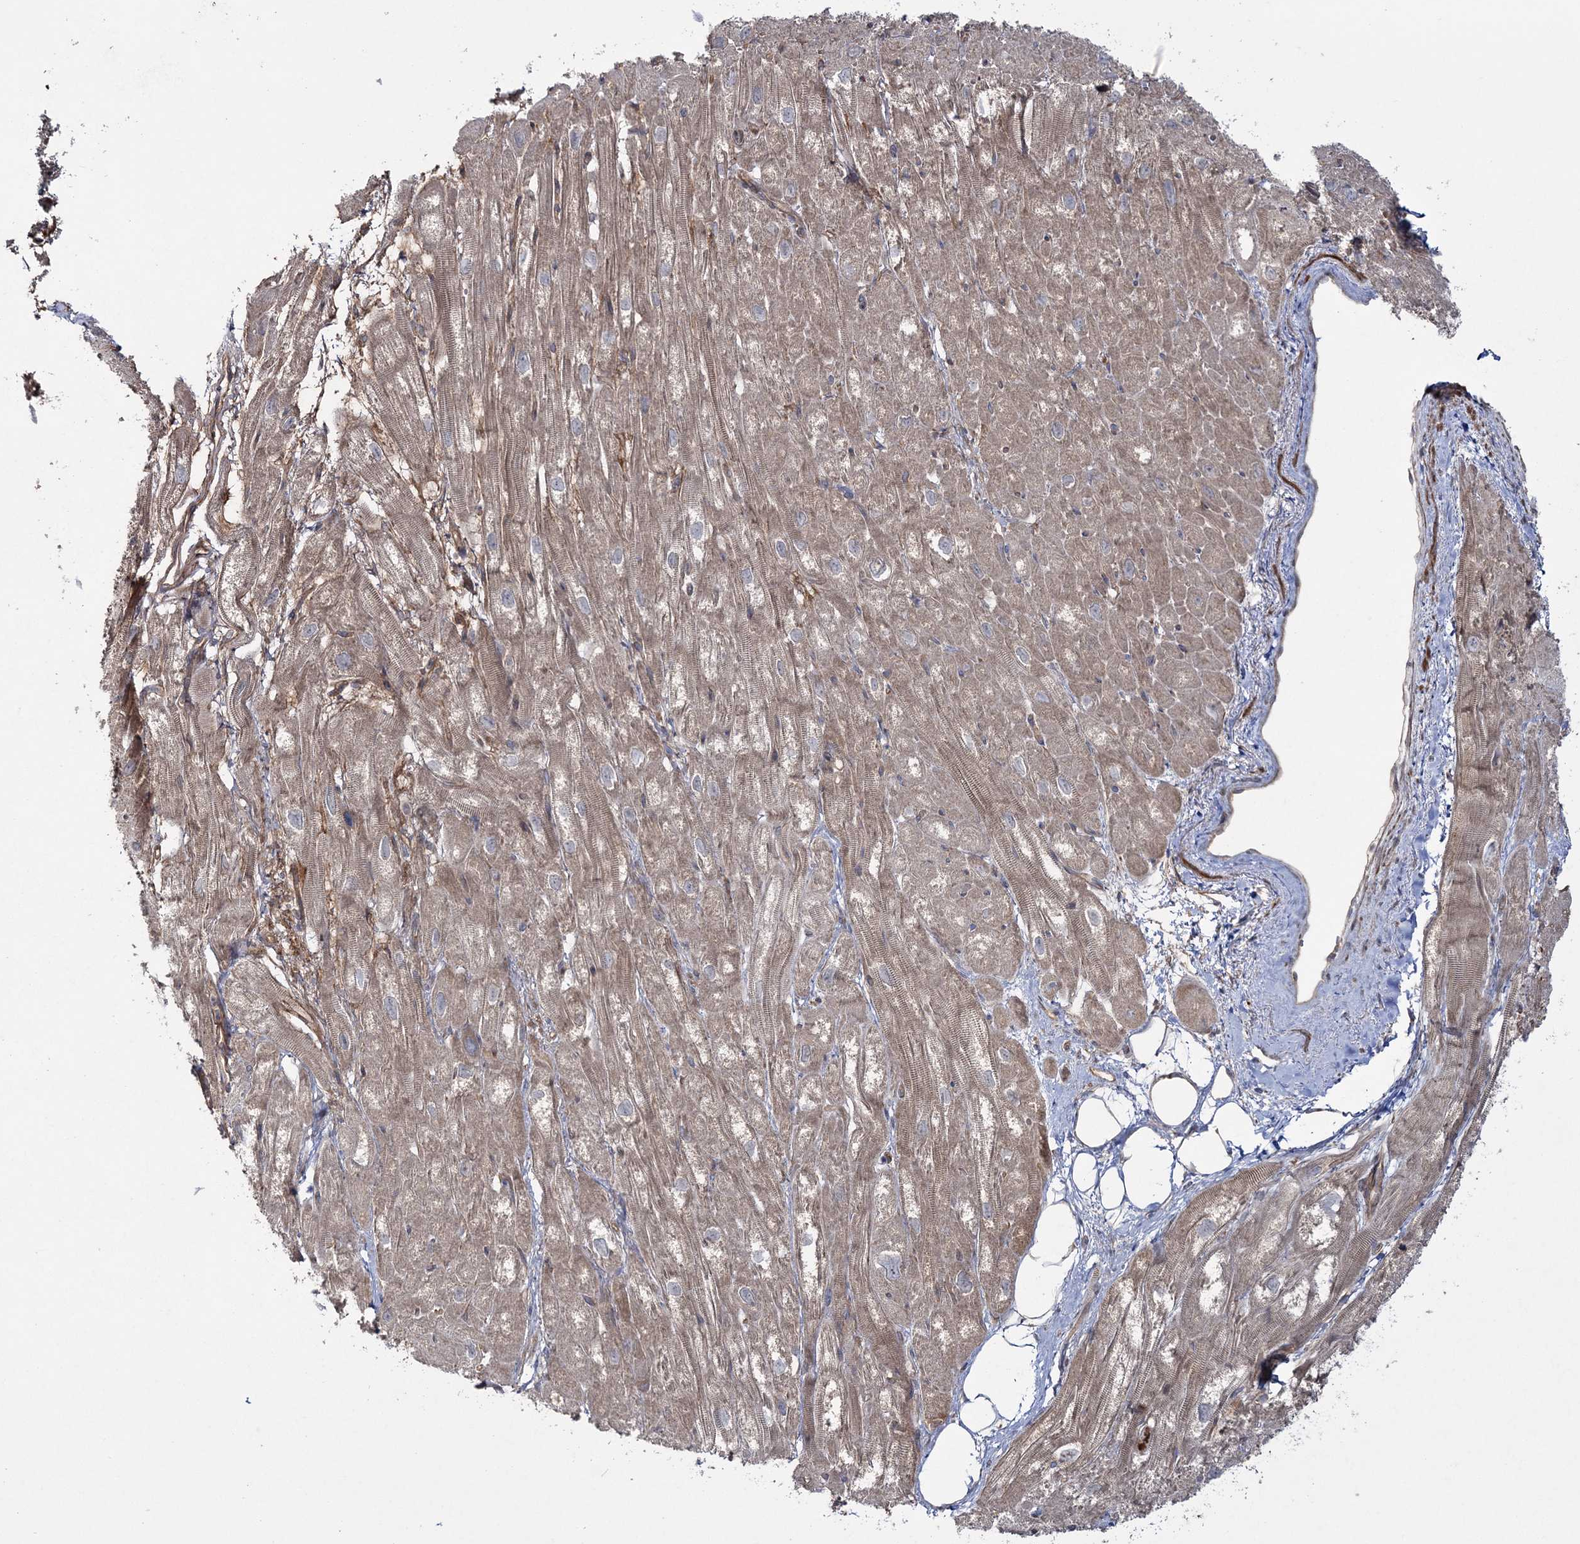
{"staining": {"intensity": "moderate", "quantity": ">75%", "location": "cytoplasmic/membranous"}, "tissue": "heart muscle", "cell_type": "Cardiomyocytes", "image_type": "normal", "snomed": [{"axis": "morphology", "description": "Normal tissue, NOS"}, {"axis": "topography", "description": "Heart"}], "caption": "Cardiomyocytes demonstrate medium levels of moderate cytoplasmic/membranous staining in about >75% of cells in unremarkable heart muscle. Nuclei are stained in blue.", "gene": "MOCS2", "patient": {"sex": "male", "age": 50}}